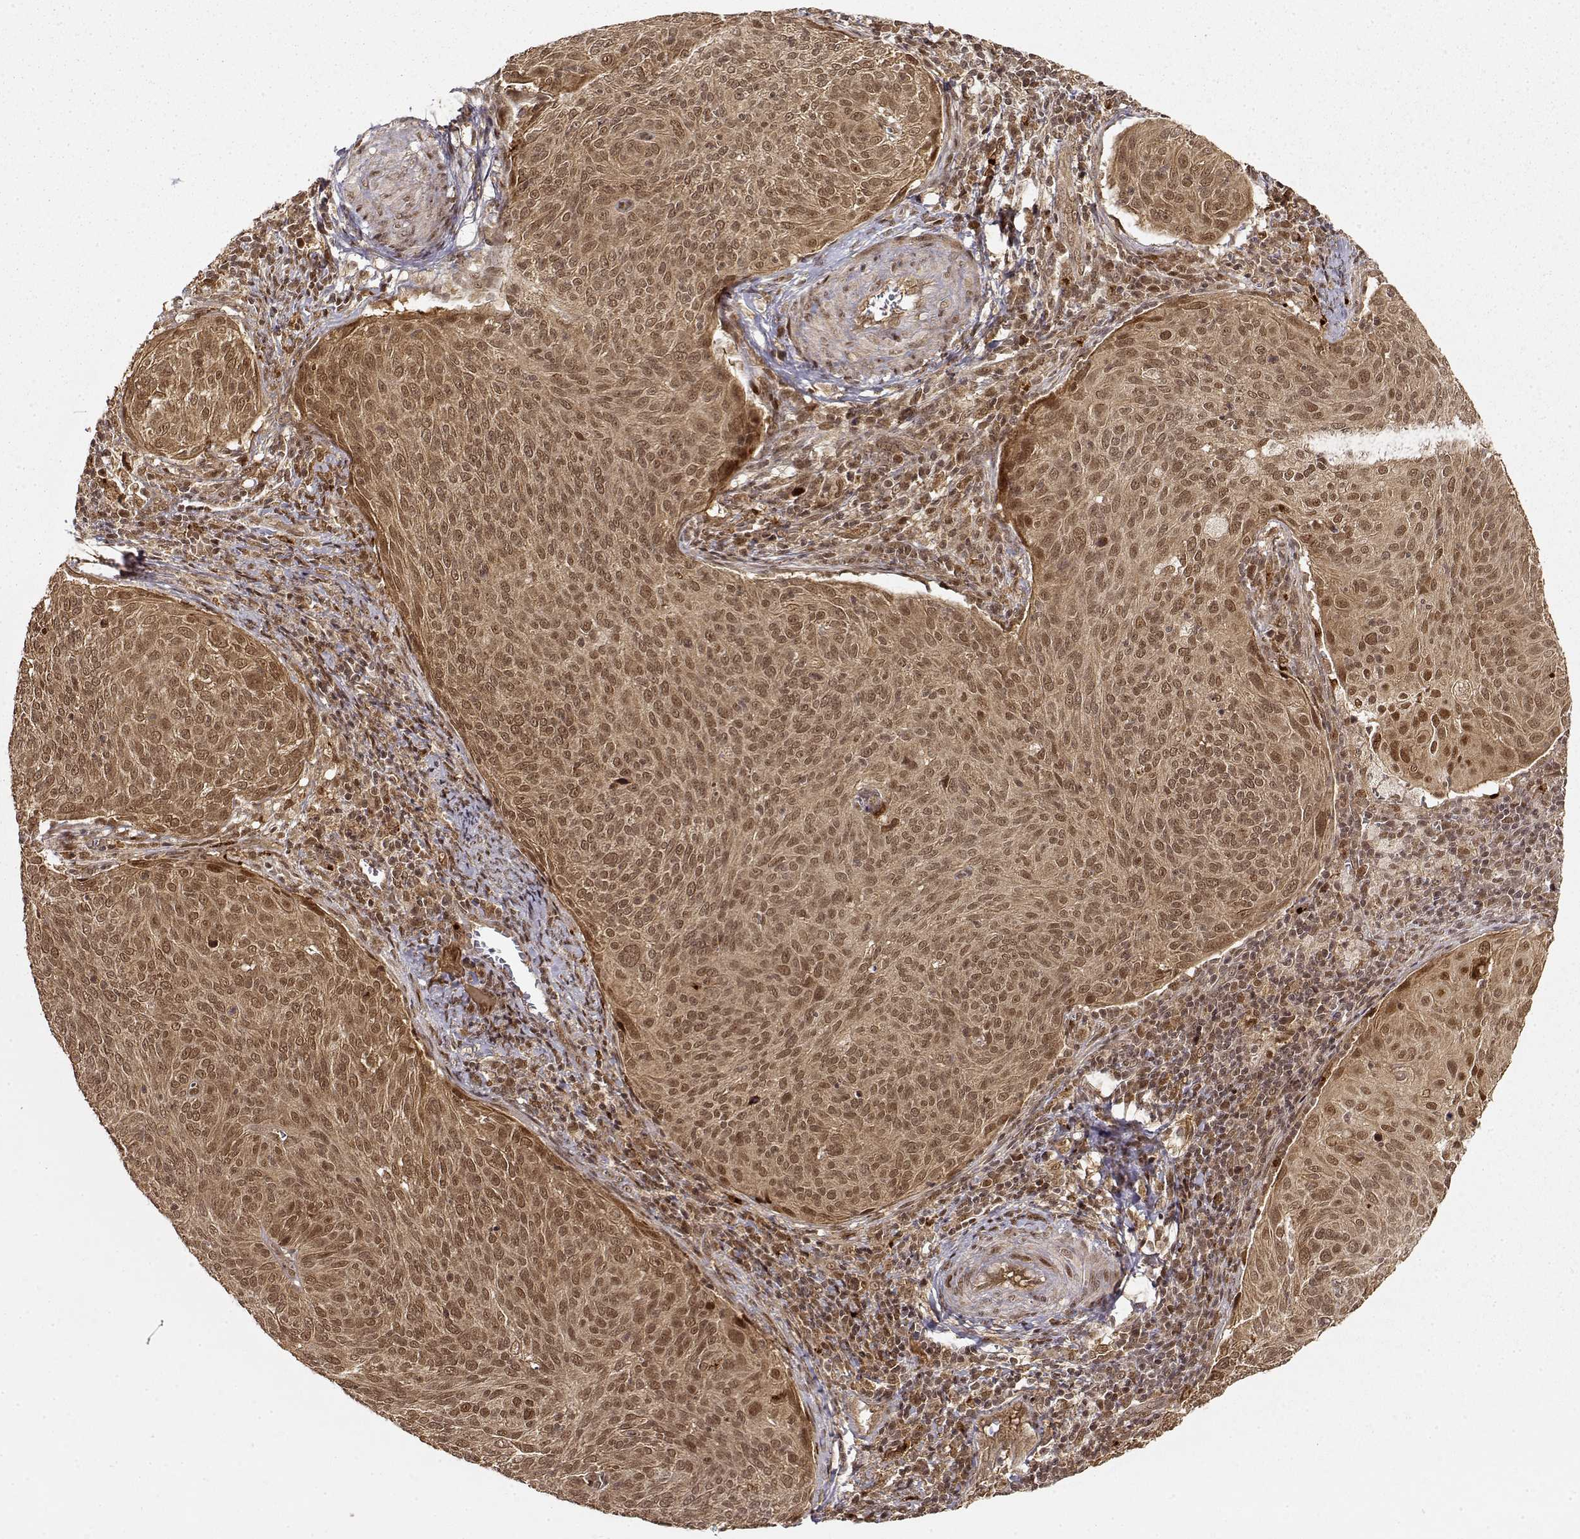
{"staining": {"intensity": "moderate", "quantity": ">75%", "location": "cytoplasmic/membranous,nuclear"}, "tissue": "cervical cancer", "cell_type": "Tumor cells", "image_type": "cancer", "snomed": [{"axis": "morphology", "description": "Squamous cell carcinoma, NOS"}, {"axis": "topography", "description": "Cervix"}], "caption": "Protein staining shows moderate cytoplasmic/membranous and nuclear expression in approximately >75% of tumor cells in cervical squamous cell carcinoma. The staining is performed using DAB brown chromogen to label protein expression. The nuclei are counter-stained blue using hematoxylin.", "gene": "MAEA", "patient": {"sex": "female", "age": 39}}